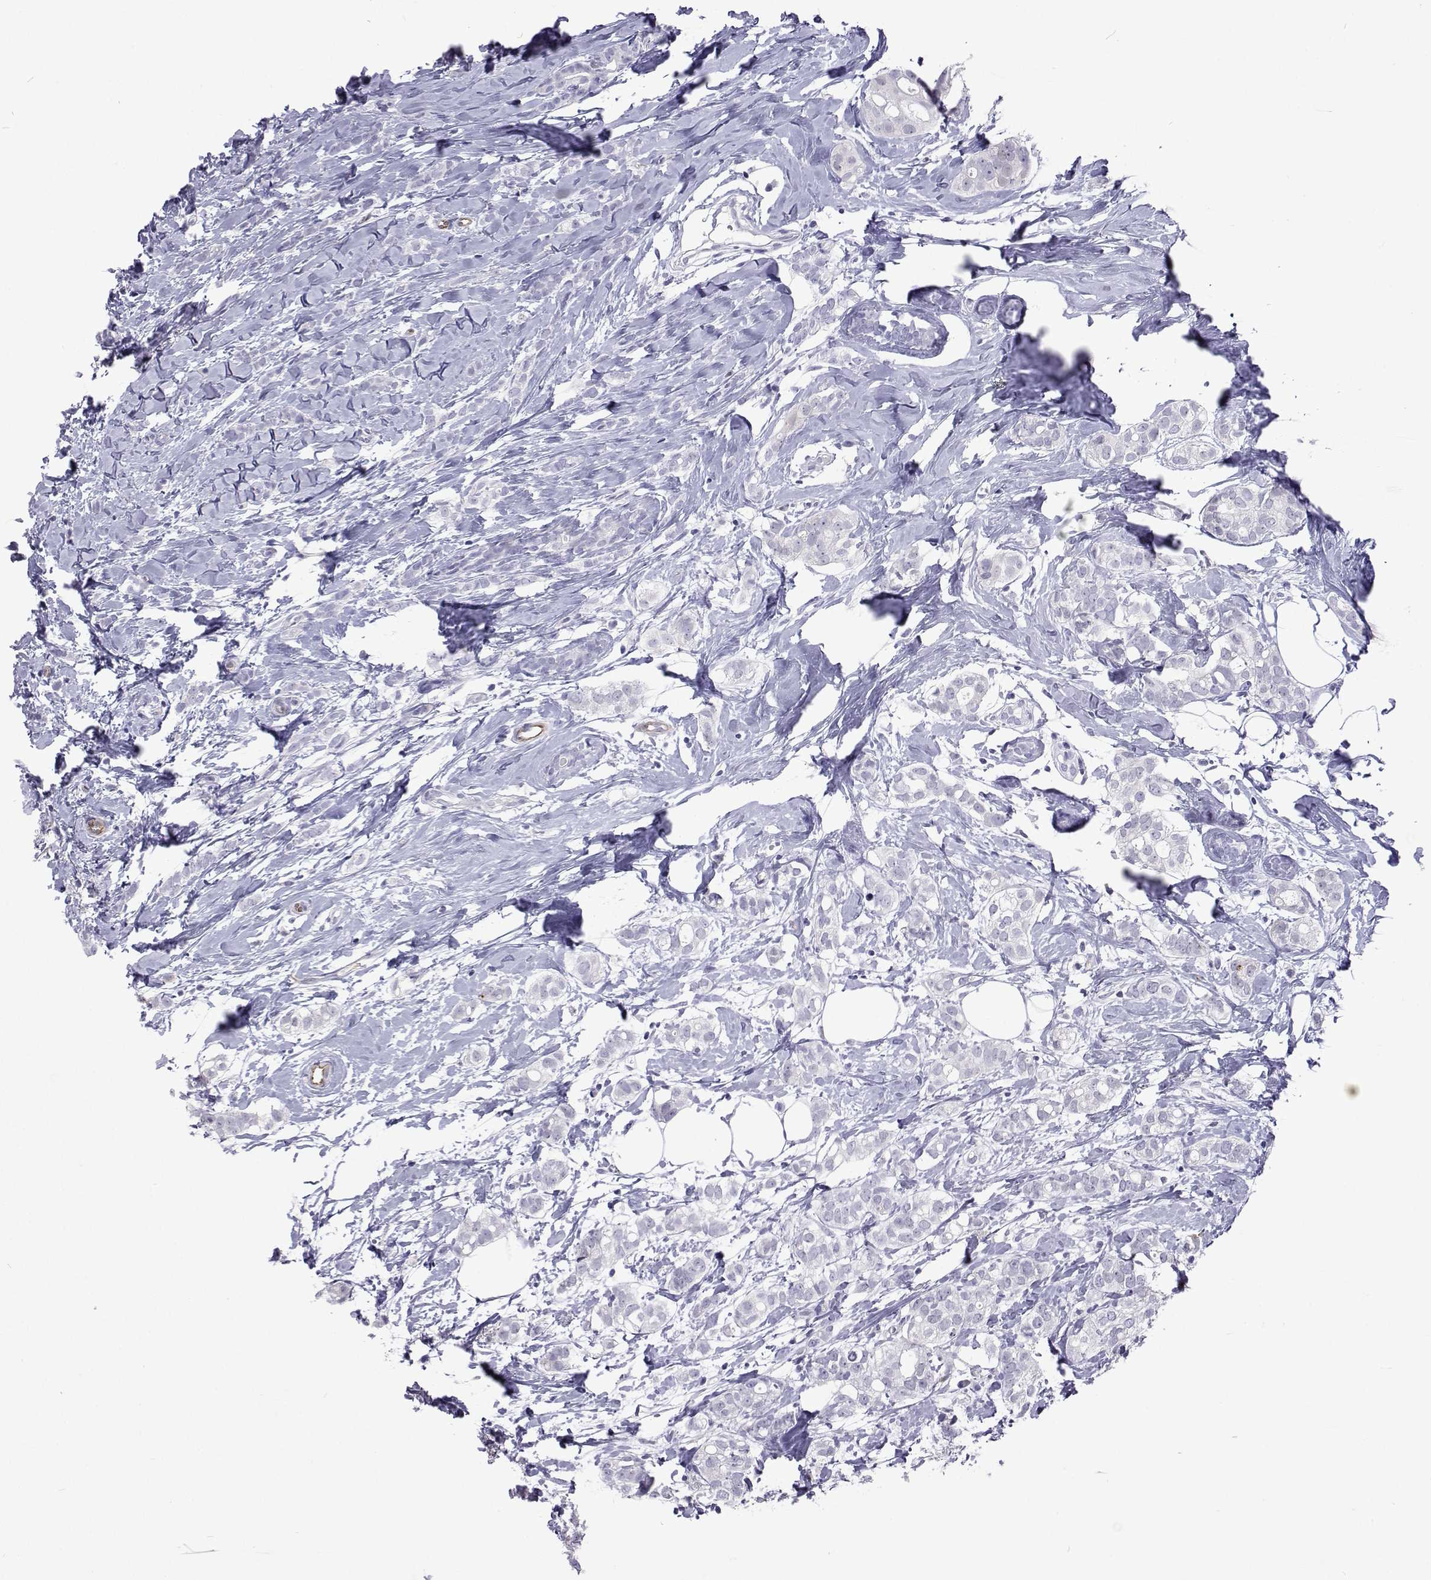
{"staining": {"intensity": "negative", "quantity": "none", "location": "none"}, "tissue": "breast cancer", "cell_type": "Tumor cells", "image_type": "cancer", "snomed": [{"axis": "morphology", "description": "Duct carcinoma"}, {"axis": "topography", "description": "Breast"}], "caption": "Immunohistochemical staining of breast cancer demonstrates no significant positivity in tumor cells.", "gene": "GALM", "patient": {"sex": "female", "age": 40}}